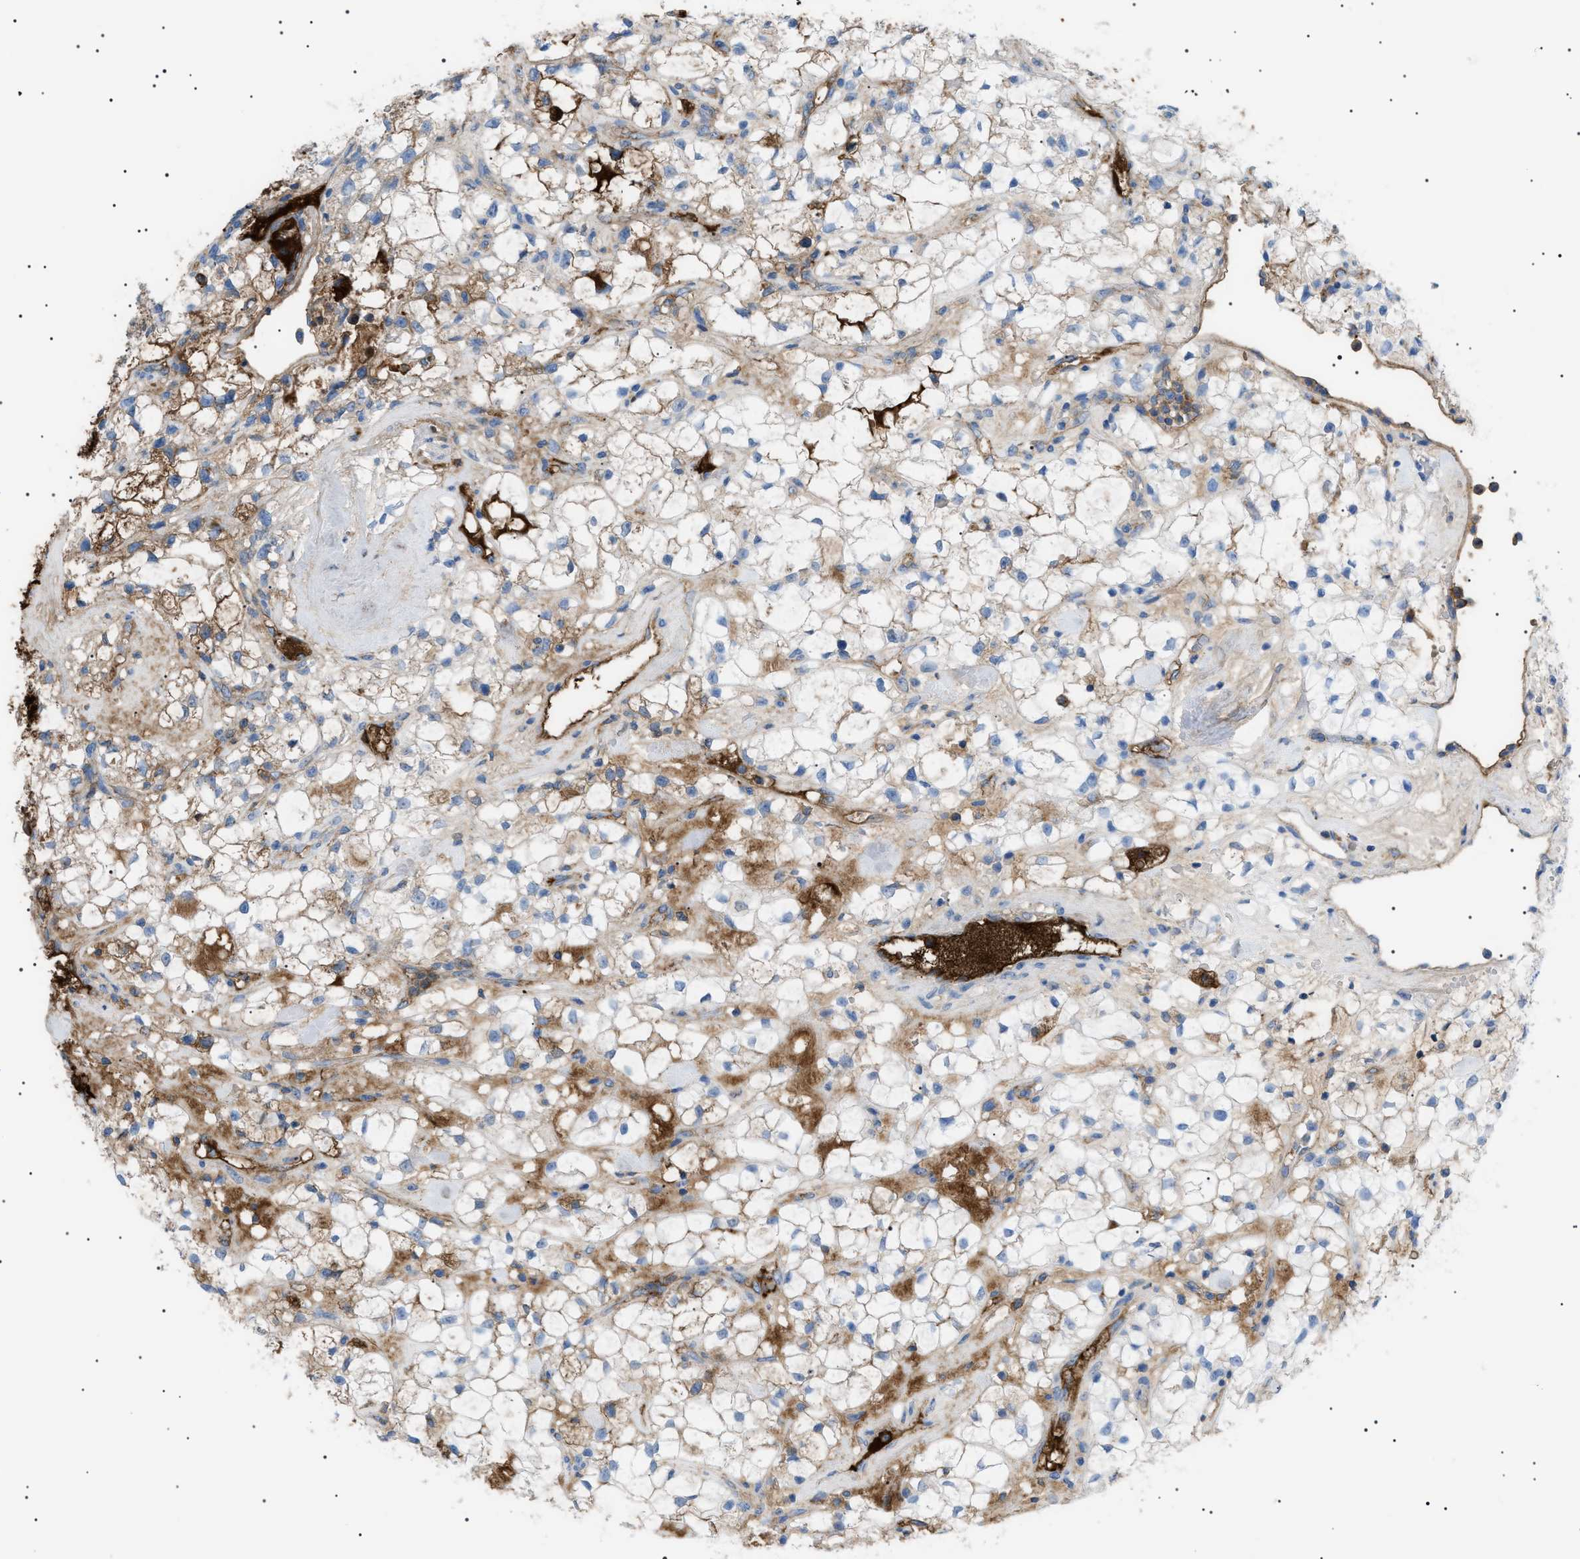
{"staining": {"intensity": "negative", "quantity": "none", "location": "none"}, "tissue": "renal cancer", "cell_type": "Tumor cells", "image_type": "cancer", "snomed": [{"axis": "morphology", "description": "Adenocarcinoma, NOS"}, {"axis": "topography", "description": "Kidney"}], "caption": "Immunohistochemistry (IHC) of adenocarcinoma (renal) demonstrates no positivity in tumor cells.", "gene": "LPA", "patient": {"sex": "female", "age": 60}}